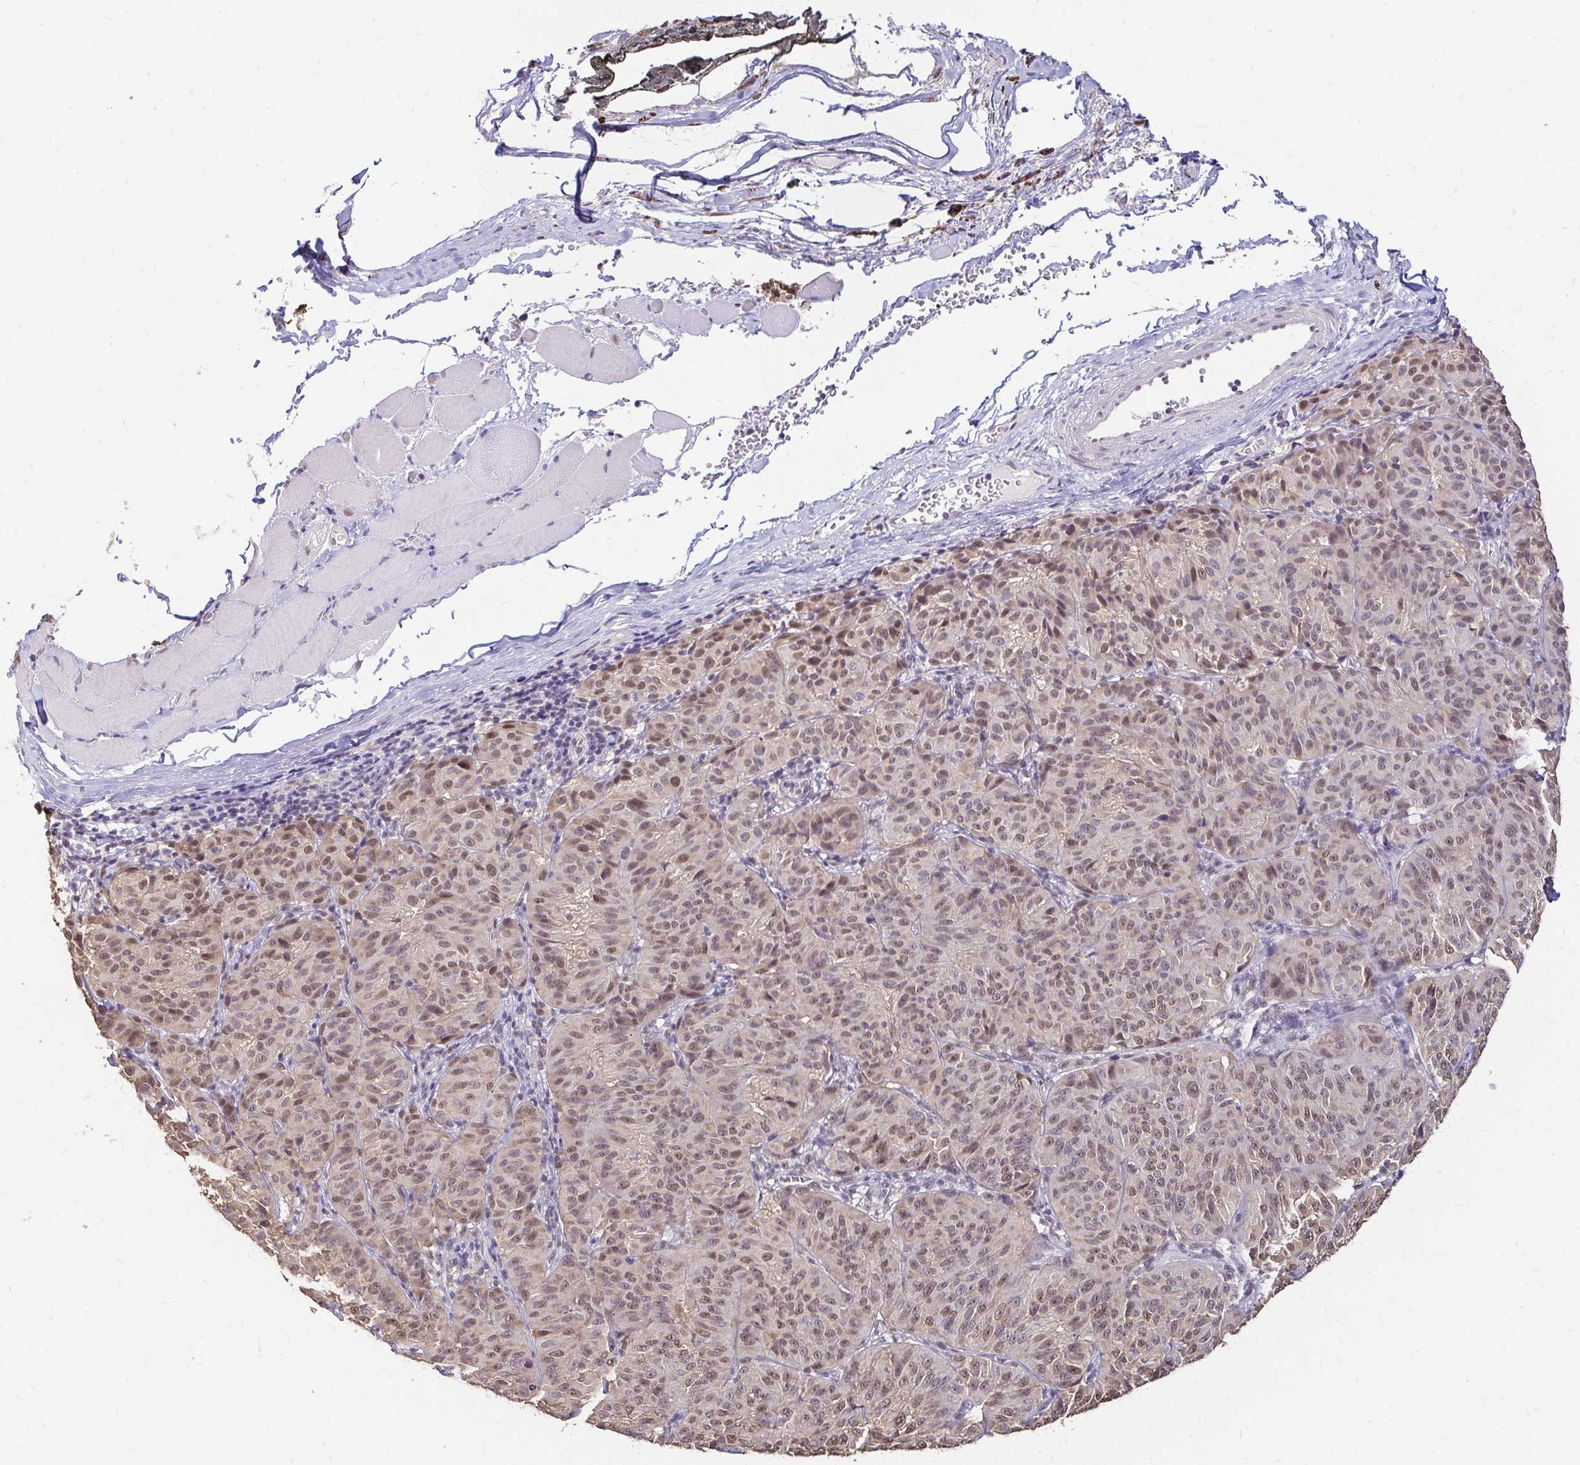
{"staining": {"intensity": "moderate", "quantity": ">75%", "location": "nuclear"}, "tissue": "melanoma", "cell_type": "Tumor cells", "image_type": "cancer", "snomed": [{"axis": "morphology", "description": "Malignant melanoma, NOS"}, {"axis": "topography", "description": "Skin"}], "caption": "Melanoma stained with a brown dye shows moderate nuclear positive expression in approximately >75% of tumor cells.", "gene": "RIMS4", "patient": {"sex": "female", "age": 72}}